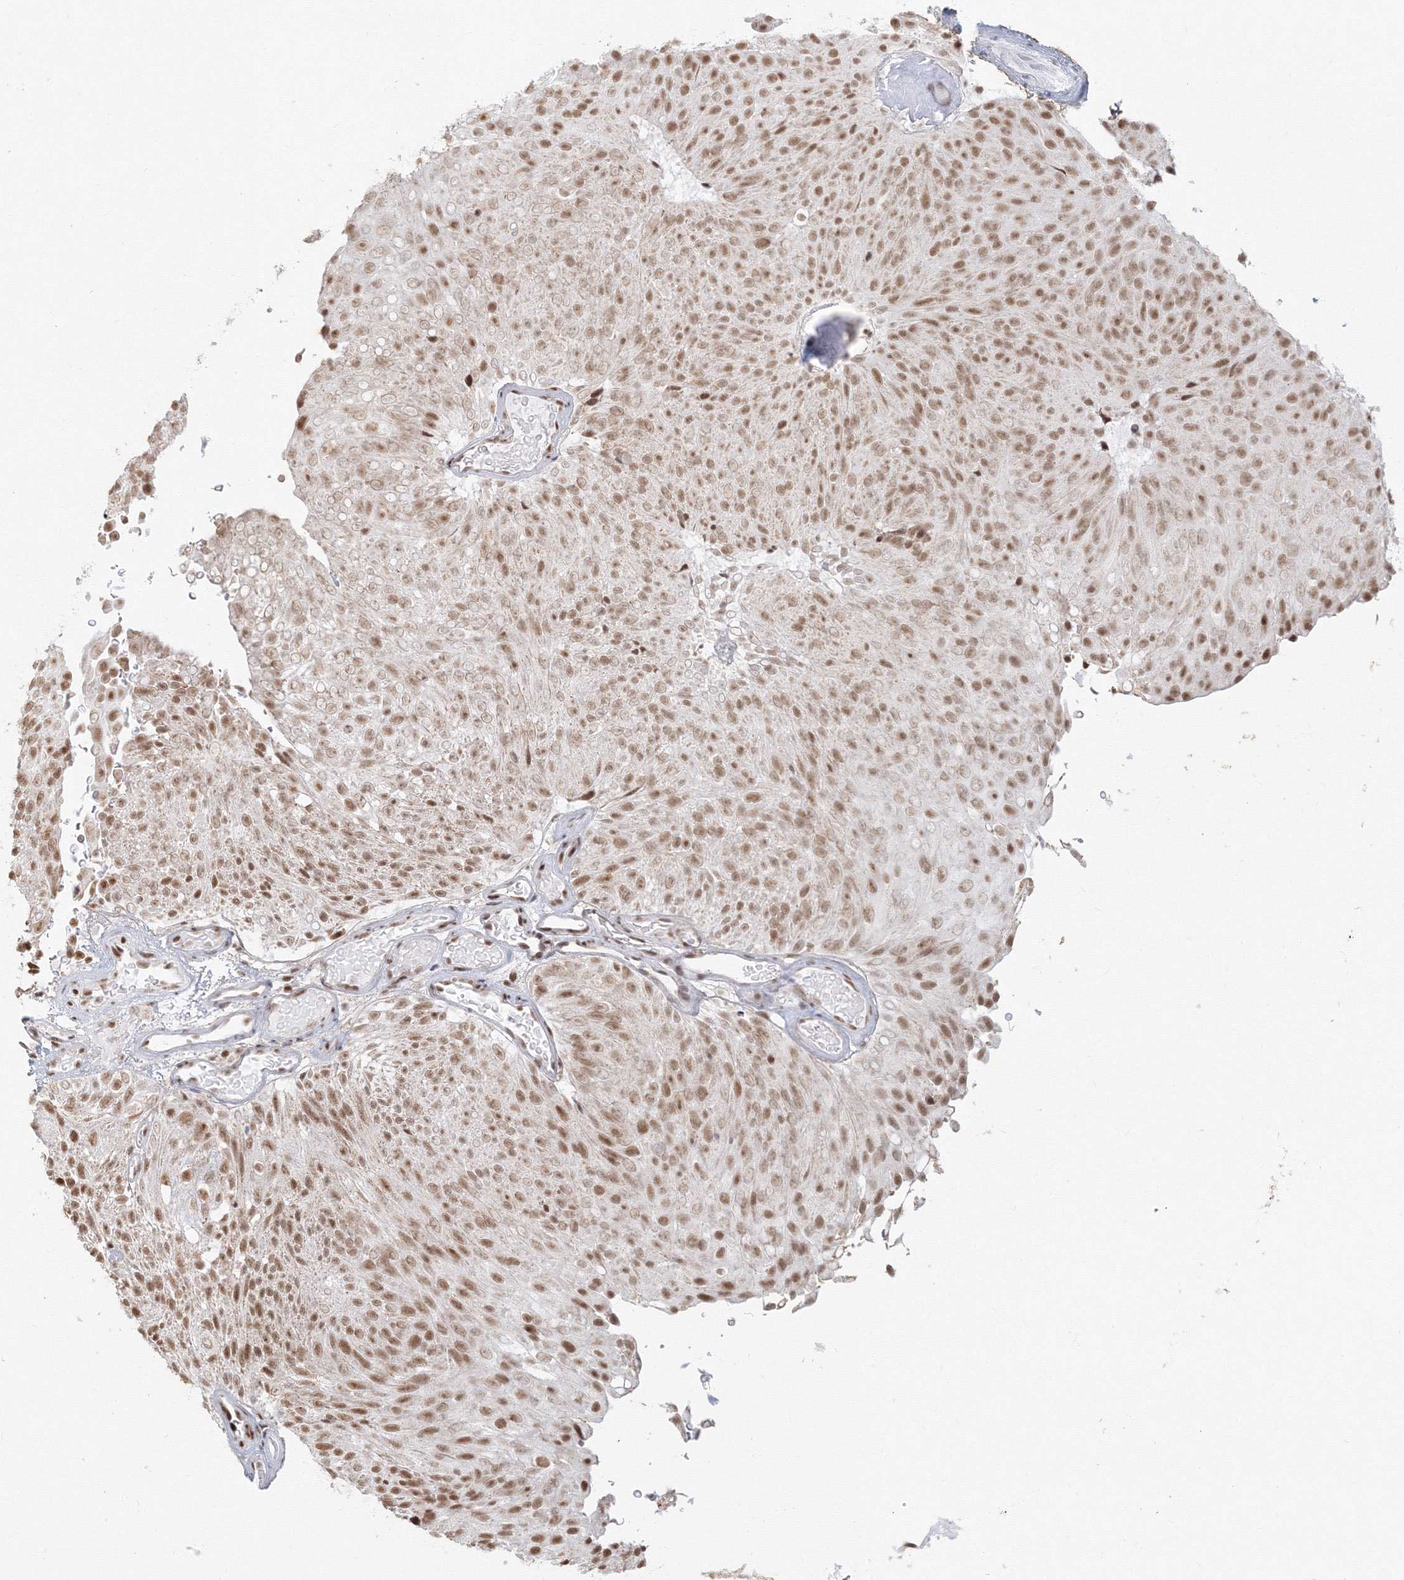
{"staining": {"intensity": "moderate", "quantity": ">75%", "location": "nuclear"}, "tissue": "urothelial cancer", "cell_type": "Tumor cells", "image_type": "cancer", "snomed": [{"axis": "morphology", "description": "Urothelial carcinoma, Low grade"}, {"axis": "topography", "description": "Urinary bladder"}], "caption": "Immunohistochemical staining of human urothelial carcinoma (low-grade) reveals medium levels of moderate nuclear expression in about >75% of tumor cells.", "gene": "PPP4R2", "patient": {"sex": "male", "age": 78}}